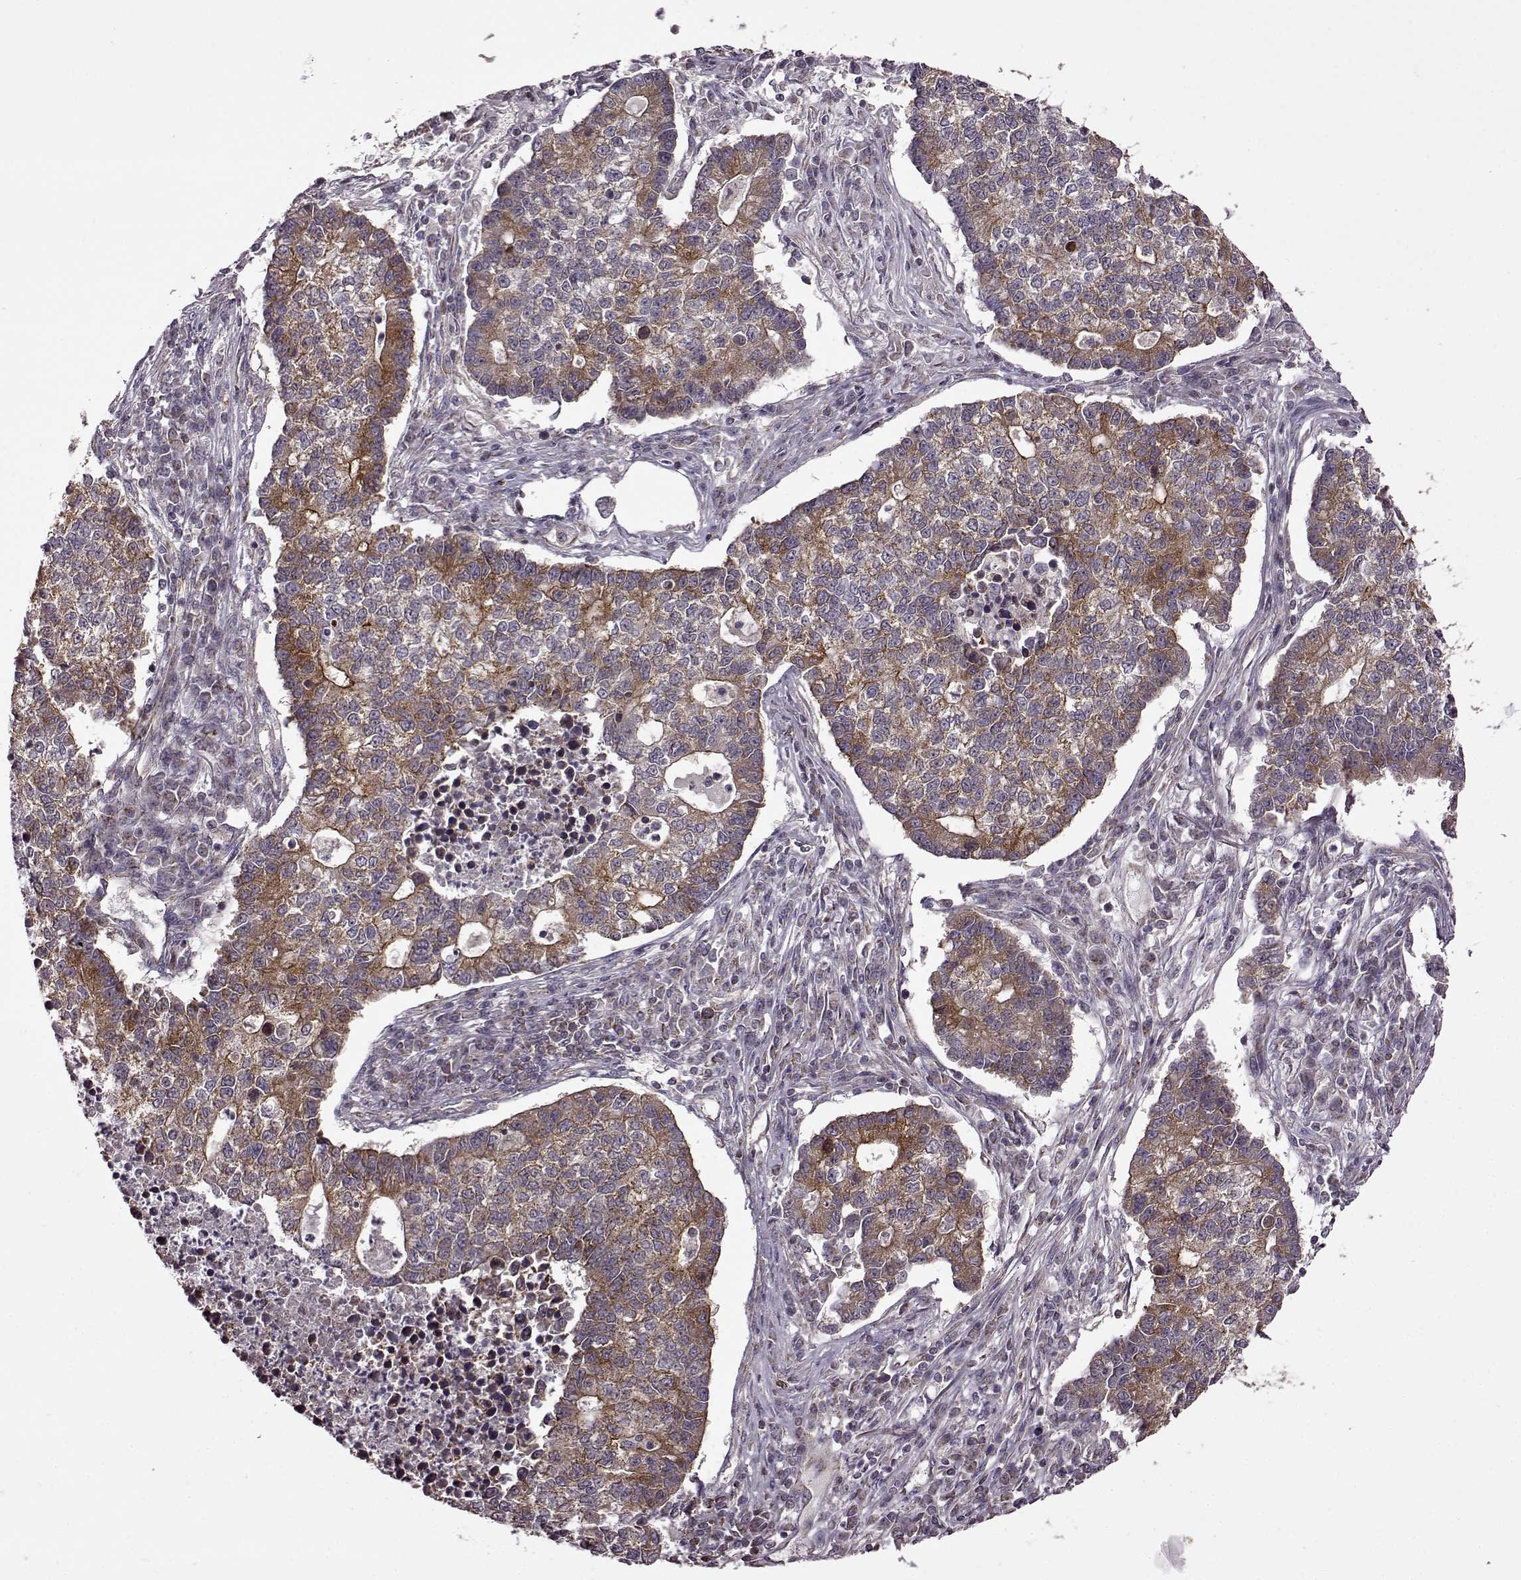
{"staining": {"intensity": "strong", "quantity": ">75%", "location": "cytoplasmic/membranous"}, "tissue": "lung cancer", "cell_type": "Tumor cells", "image_type": "cancer", "snomed": [{"axis": "morphology", "description": "Adenocarcinoma, NOS"}, {"axis": "topography", "description": "Lung"}], "caption": "IHC image of neoplastic tissue: human lung cancer (adenocarcinoma) stained using IHC exhibits high levels of strong protein expression localized specifically in the cytoplasmic/membranous of tumor cells, appearing as a cytoplasmic/membranous brown color.", "gene": "MTSS1", "patient": {"sex": "male", "age": 57}}